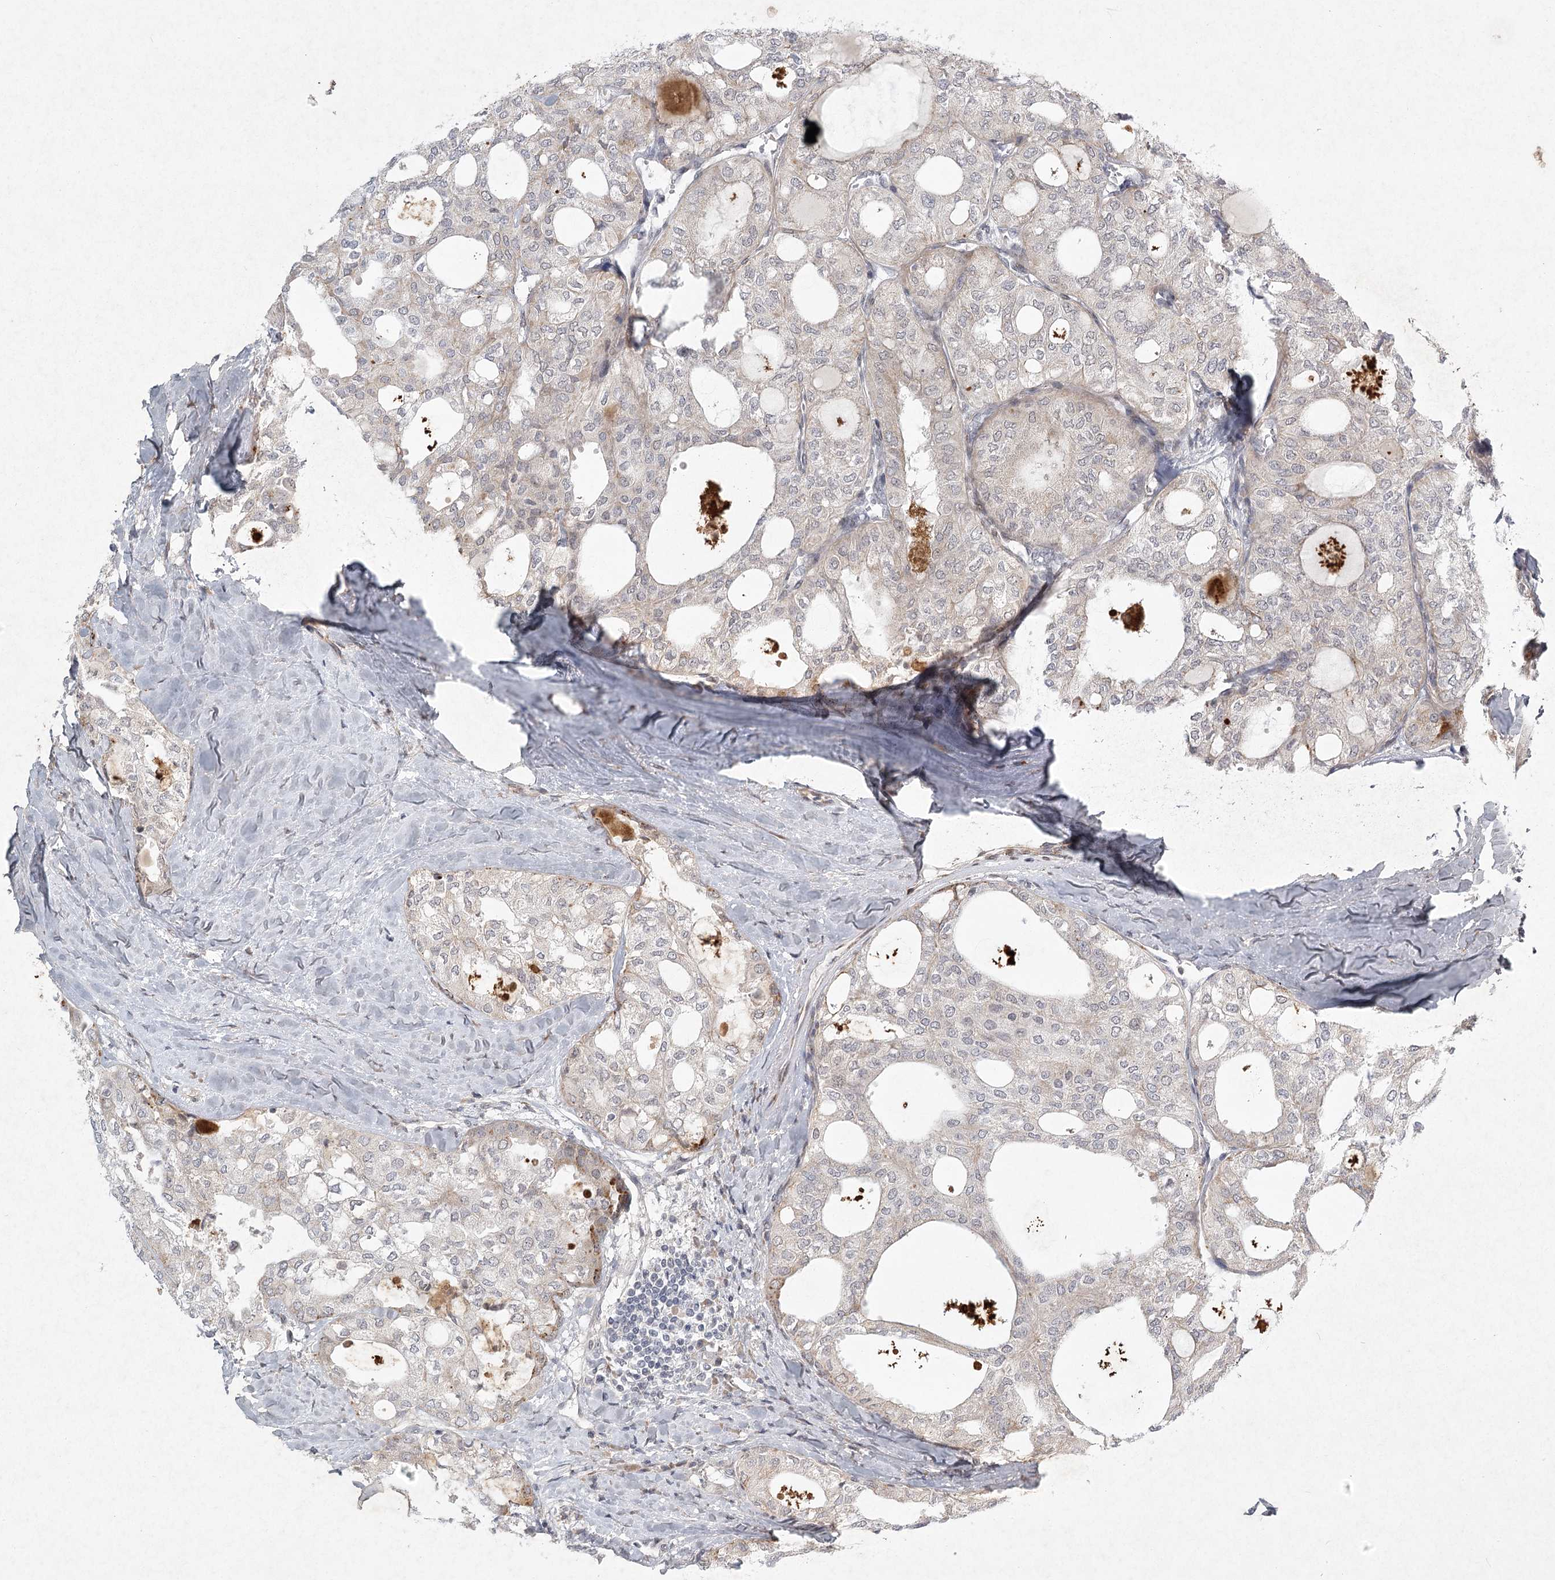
{"staining": {"intensity": "negative", "quantity": "none", "location": "none"}, "tissue": "thyroid cancer", "cell_type": "Tumor cells", "image_type": "cancer", "snomed": [{"axis": "morphology", "description": "Follicular adenoma carcinoma, NOS"}, {"axis": "topography", "description": "Thyroid gland"}], "caption": "Thyroid cancer (follicular adenoma carcinoma) was stained to show a protein in brown. There is no significant staining in tumor cells.", "gene": "MEPE", "patient": {"sex": "male", "age": 75}}